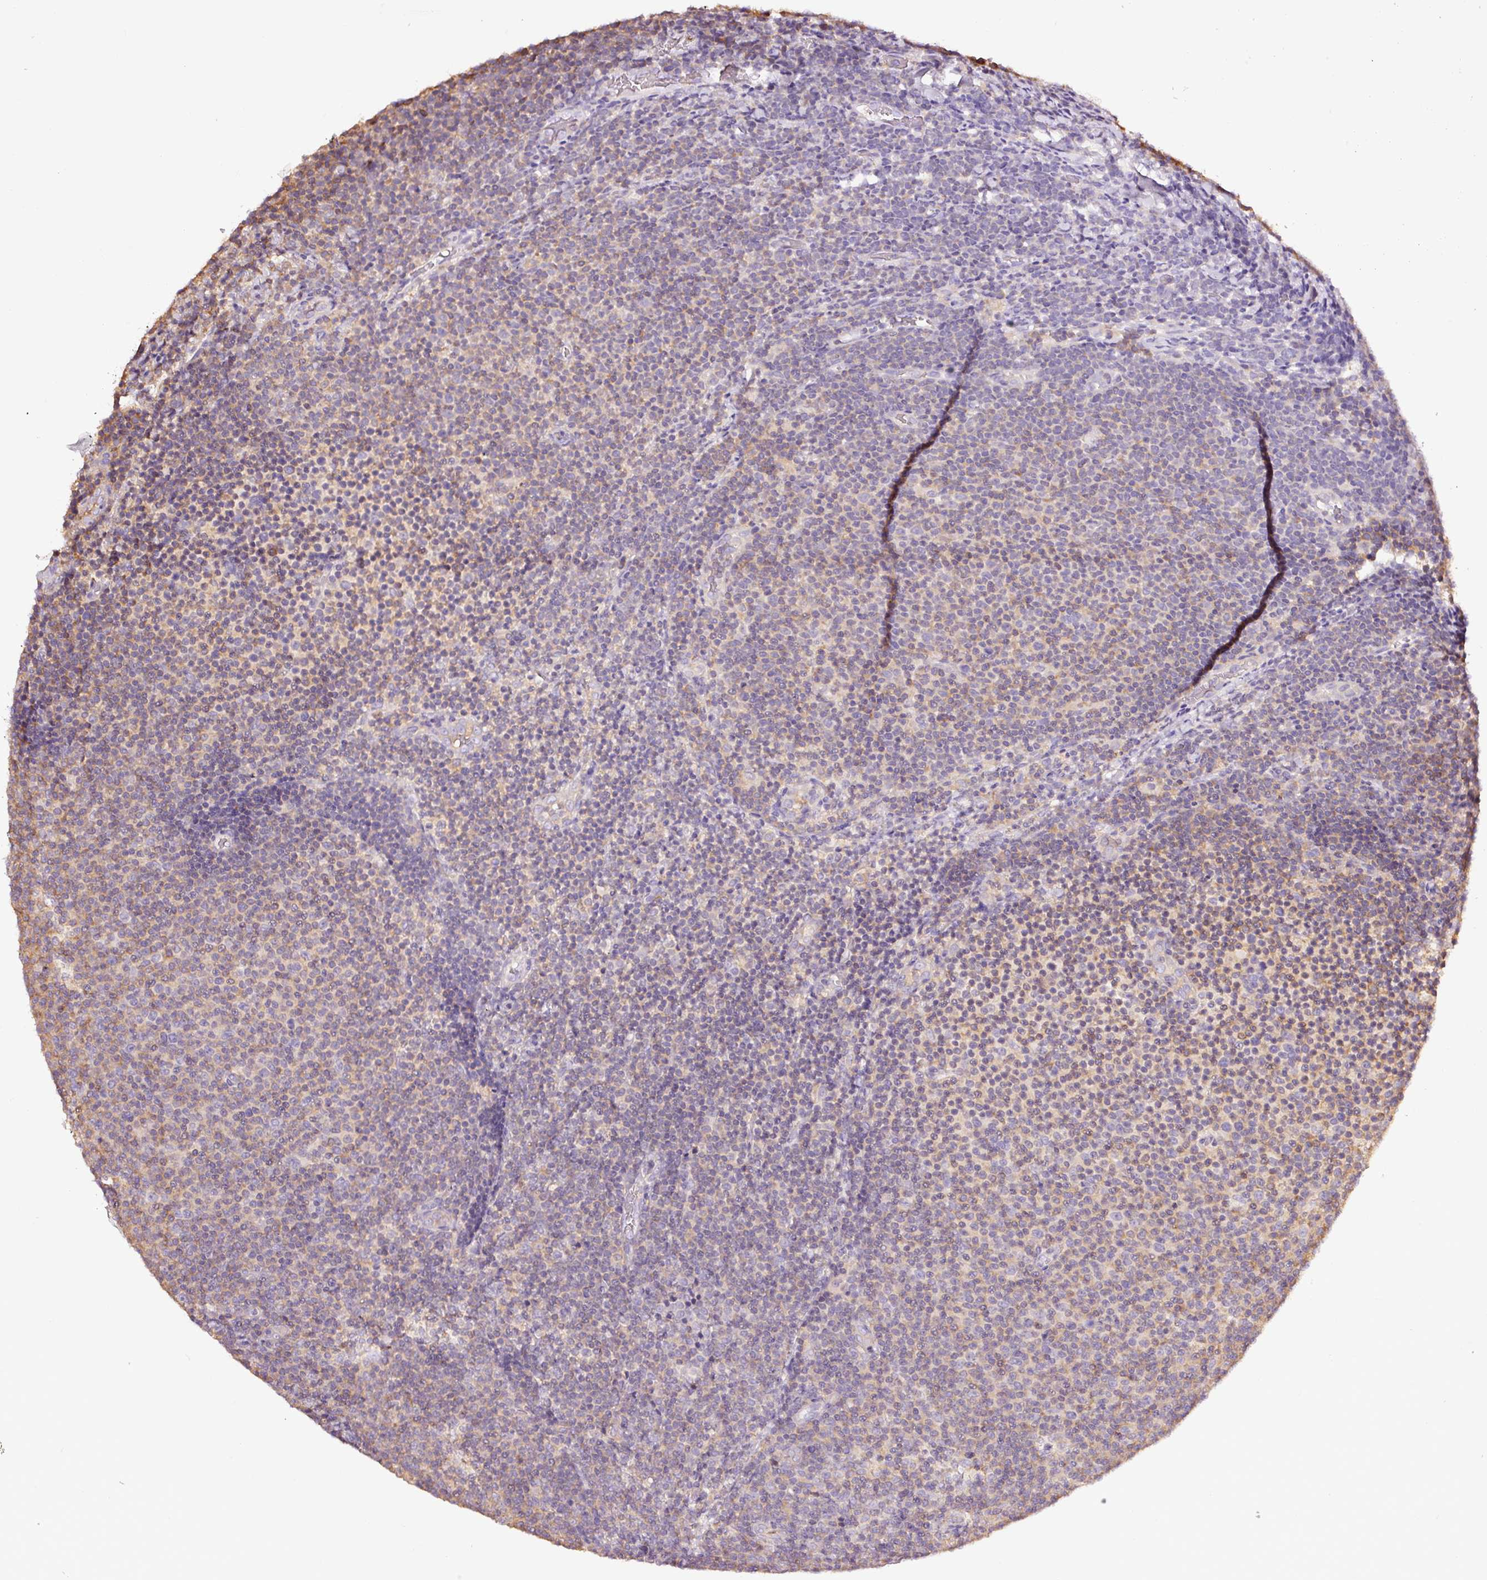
{"staining": {"intensity": "weak", "quantity": "<25%", "location": "cytoplasmic/membranous"}, "tissue": "lymphoma", "cell_type": "Tumor cells", "image_type": "cancer", "snomed": [{"axis": "morphology", "description": "Malignant lymphoma, non-Hodgkin's type, Low grade"}, {"axis": "topography", "description": "Lymph node"}], "caption": "The histopathology image shows no significant positivity in tumor cells of lymphoma.", "gene": "METAP1", "patient": {"sex": "male", "age": 66}}